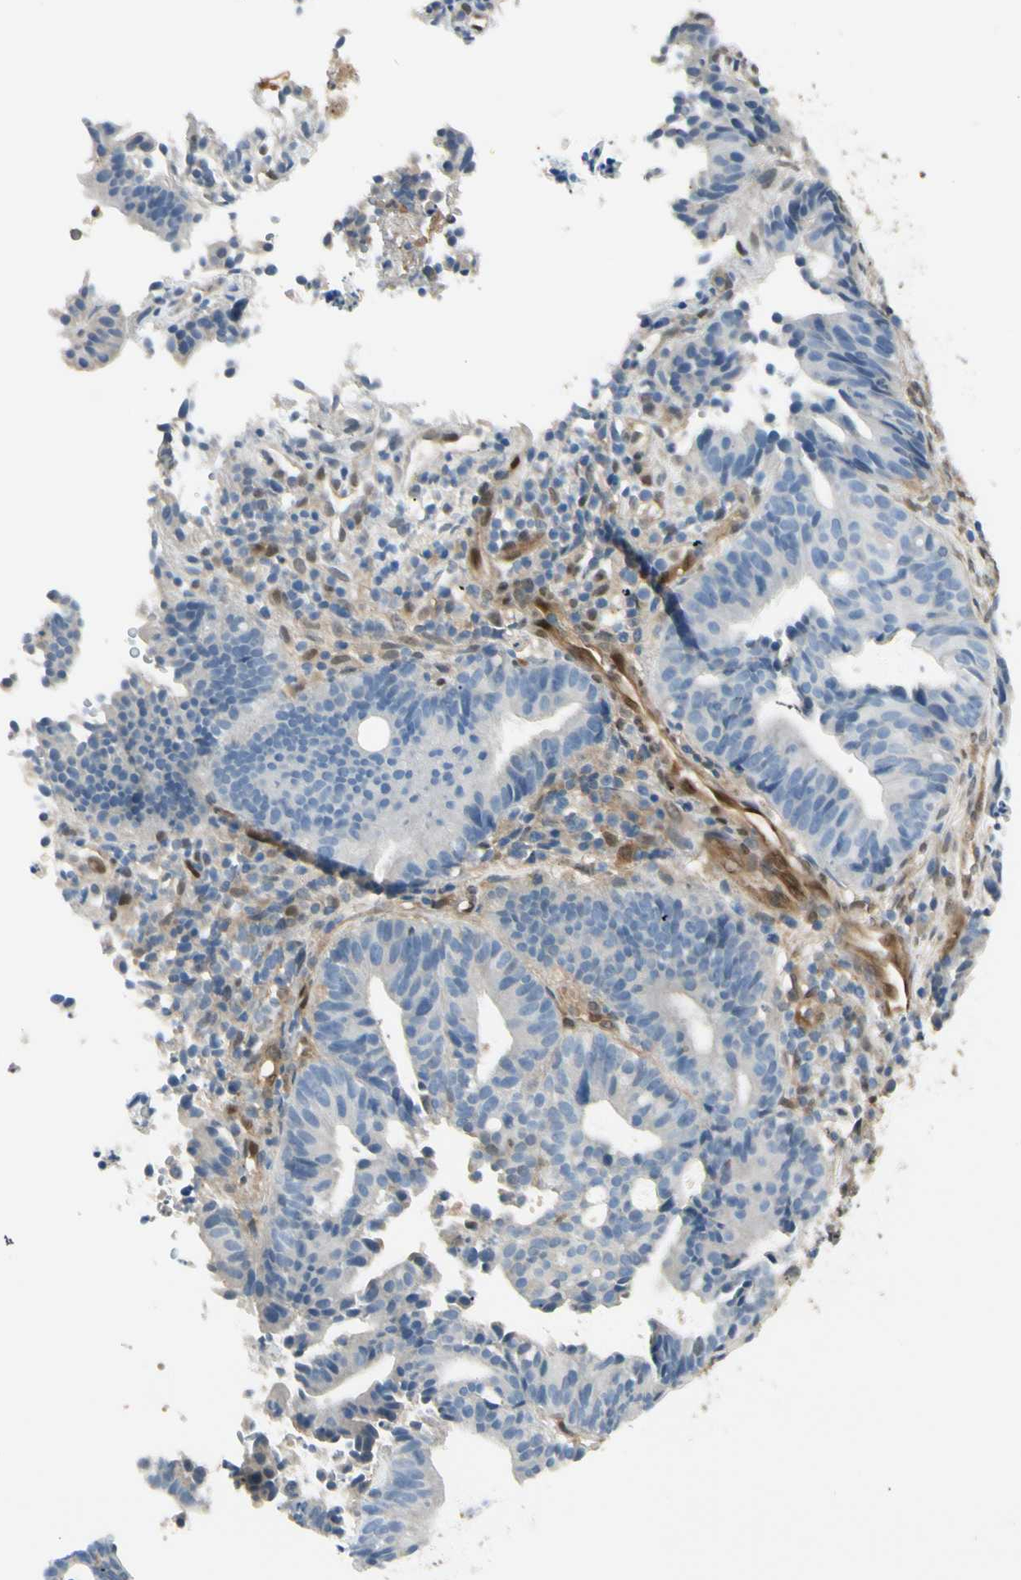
{"staining": {"intensity": "strong", "quantity": "<25%", "location": "cytoplasmic/membranous,nuclear"}, "tissue": "endometrial cancer", "cell_type": "Tumor cells", "image_type": "cancer", "snomed": [{"axis": "morphology", "description": "Adenocarcinoma, NOS"}, {"axis": "topography", "description": "Uterus"}], "caption": "IHC image of human endometrial adenocarcinoma stained for a protein (brown), which demonstrates medium levels of strong cytoplasmic/membranous and nuclear expression in about <25% of tumor cells.", "gene": "SERPINB6", "patient": {"sex": "female", "age": 83}}